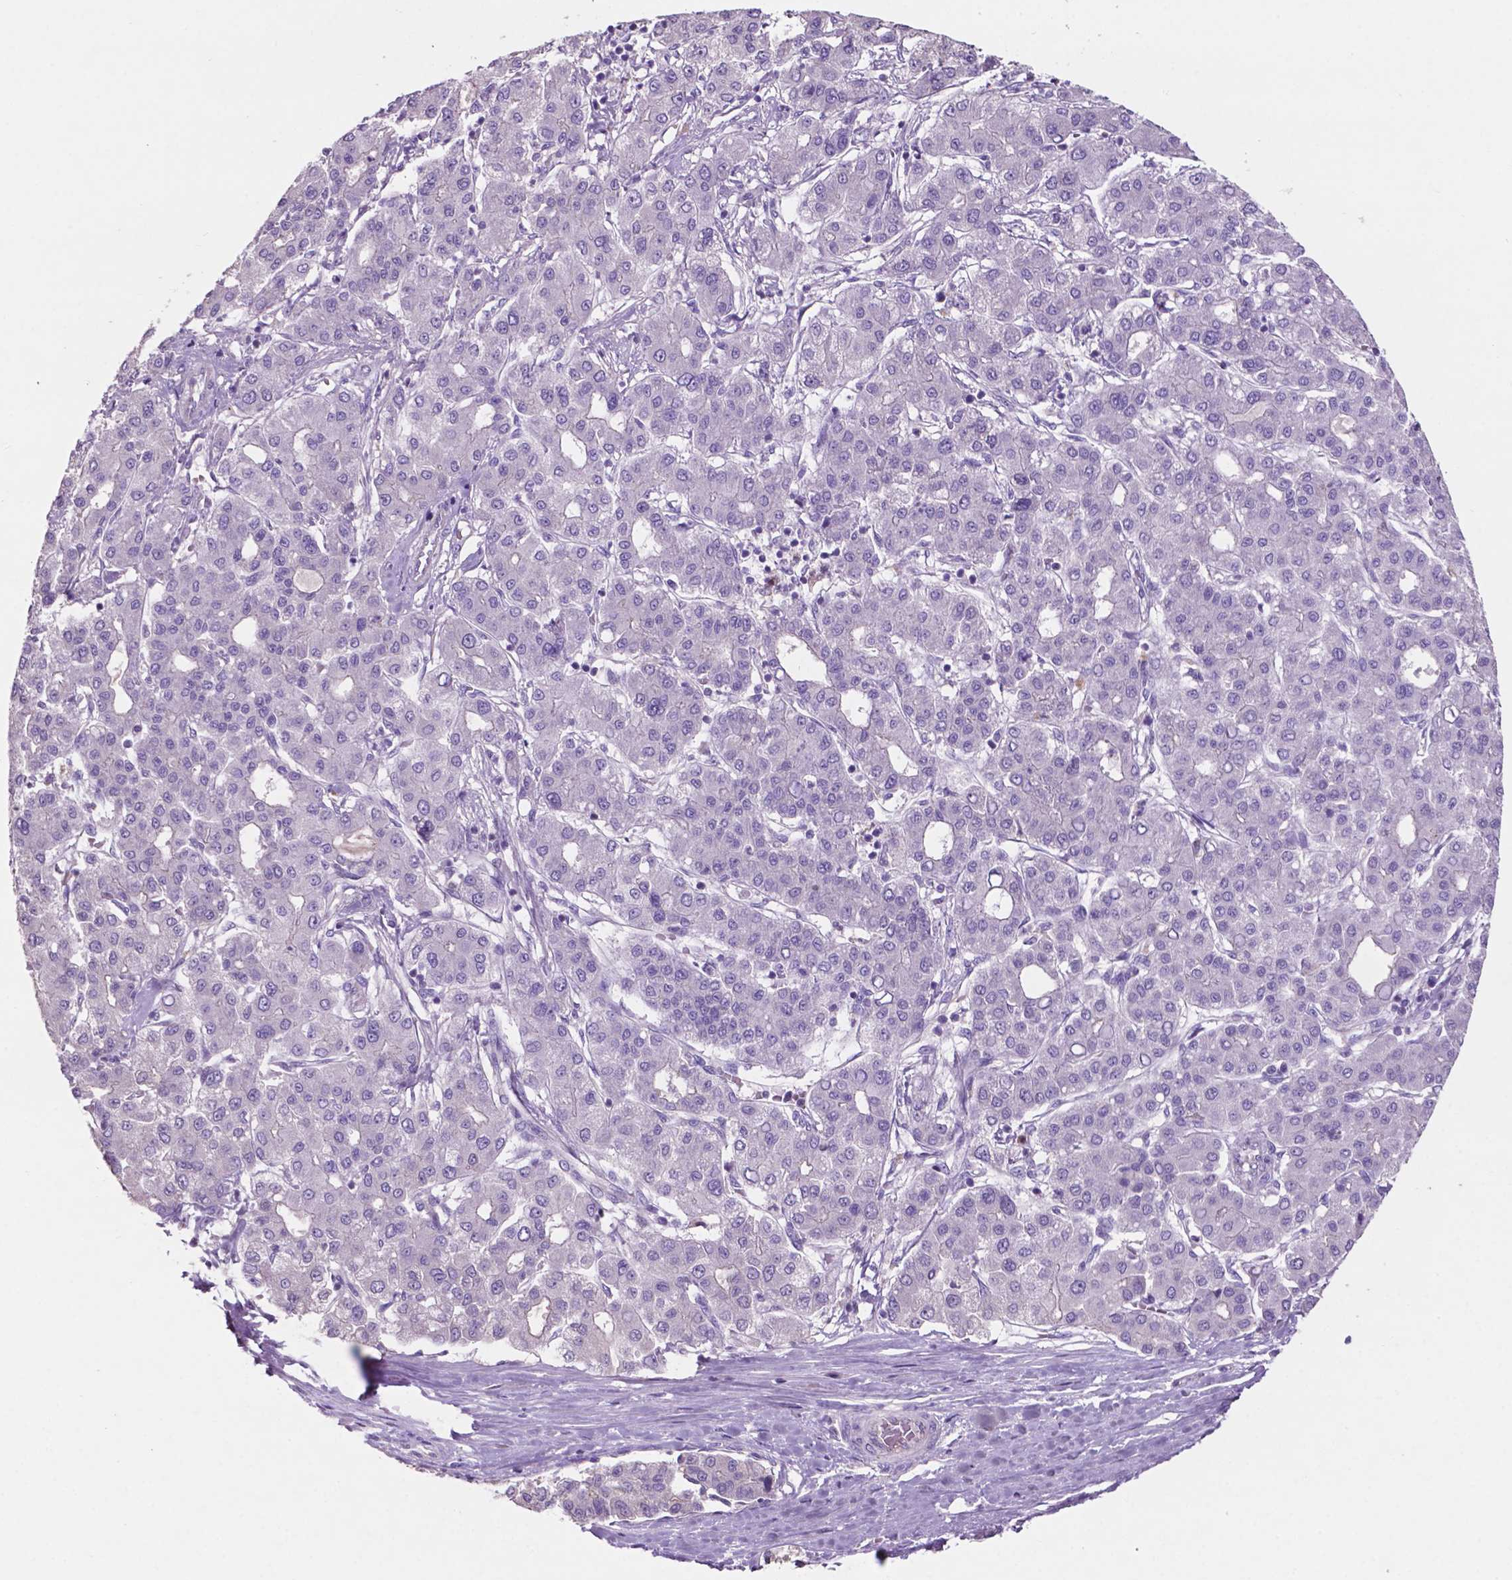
{"staining": {"intensity": "negative", "quantity": "none", "location": "none"}, "tissue": "liver cancer", "cell_type": "Tumor cells", "image_type": "cancer", "snomed": [{"axis": "morphology", "description": "Carcinoma, Hepatocellular, NOS"}, {"axis": "topography", "description": "Liver"}], "caption": "Micrograph shows no significant protein expression in tumor cells of liver cancer. (DAB immunohistochemistry (IHC) with hematoxylin counter stain).", "gene": "ARL5C", "patient": {"sex": "male", "age": 65}}